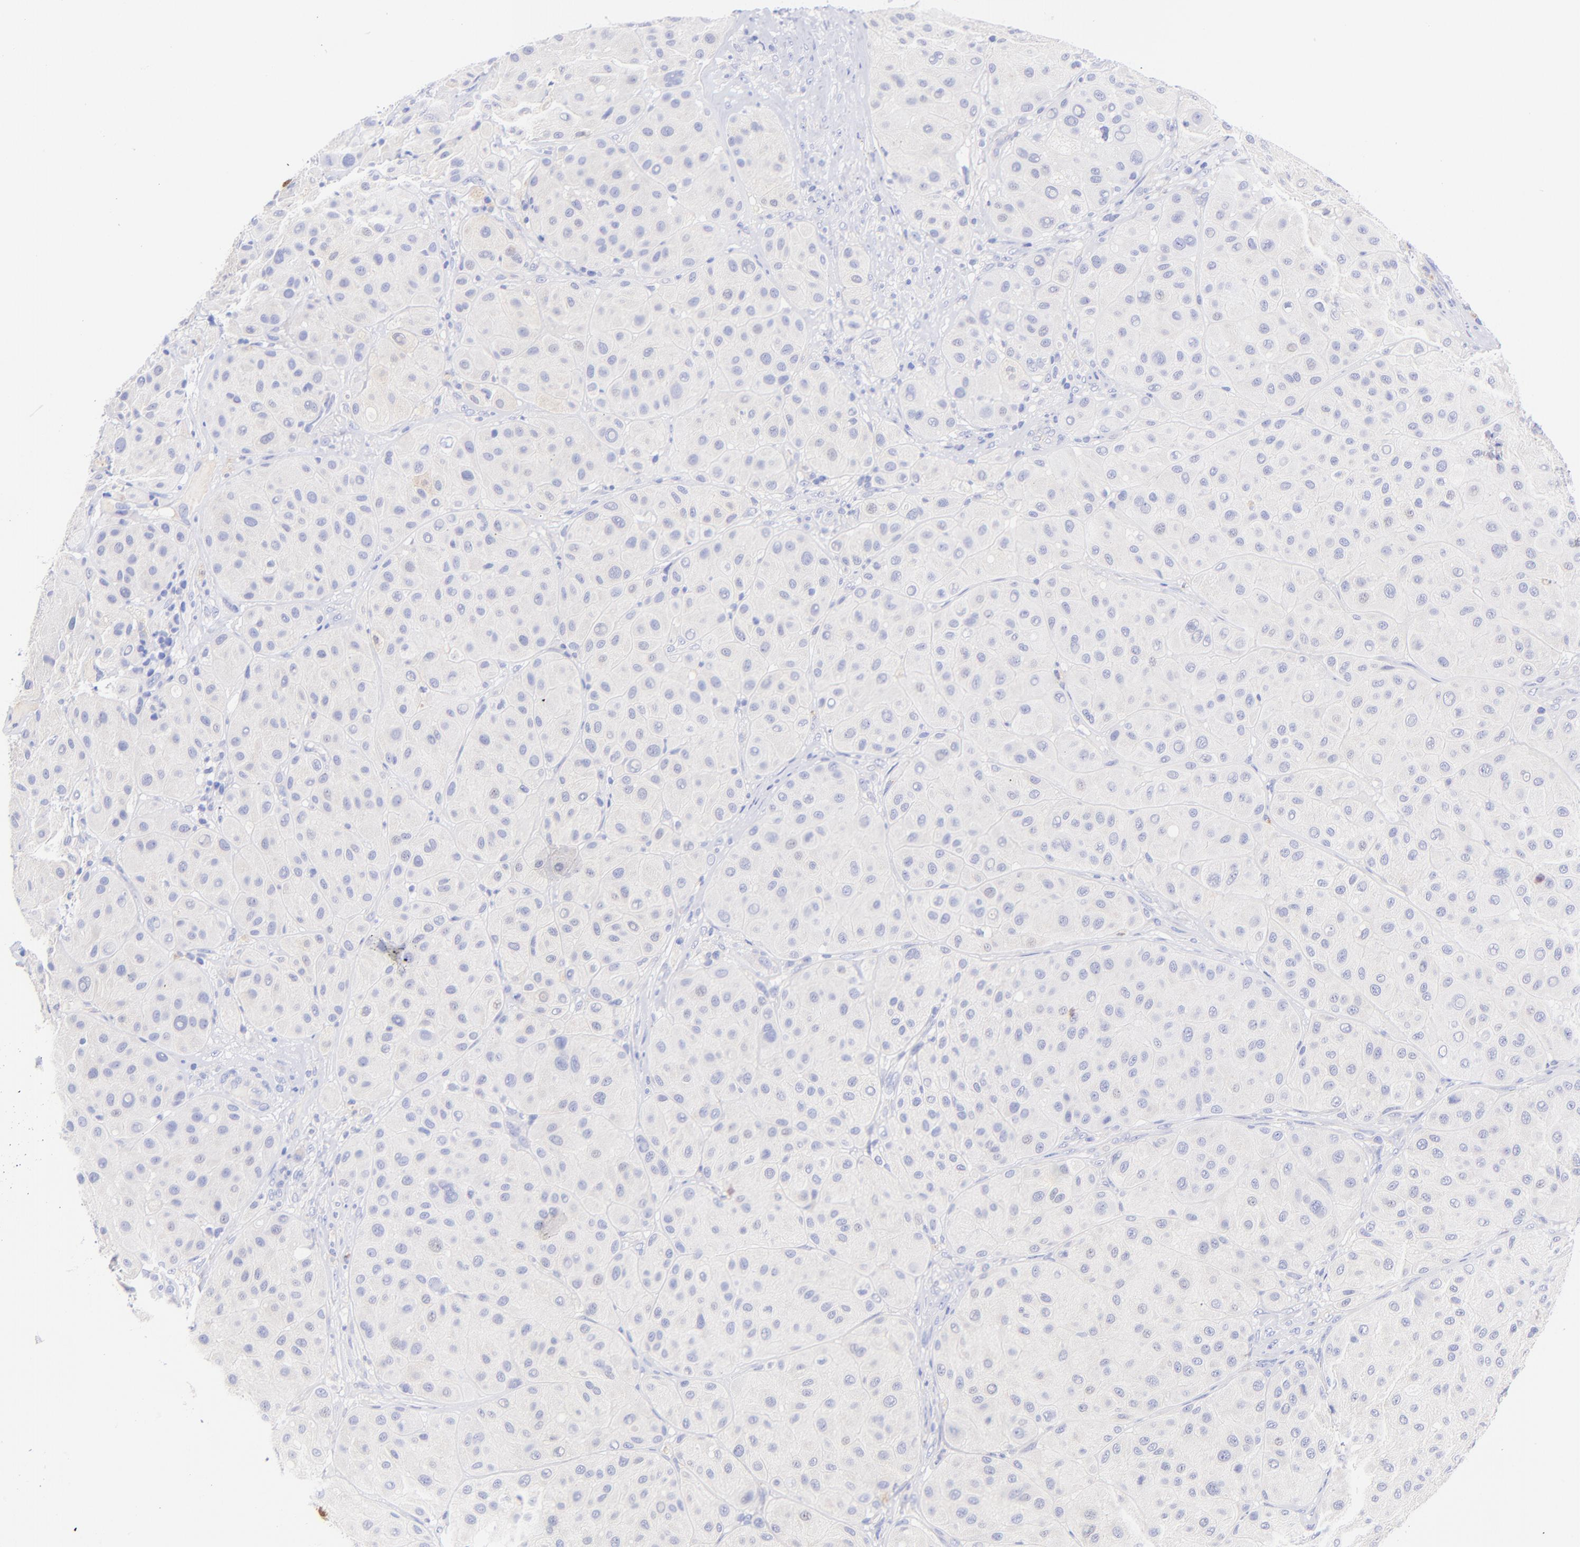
{"staining": {"intensity": "negative", "quantity": "none", "location": "none"}, "tissue": "melanoma", "cell_type": "Tumor cells", "image_type": "cancer", "snomed": [{"axis": "morphology", "description": "Normal tissue, NOS"}, {"axis": "morphology", "description": "Malignant melanoma, Metastatic site"}, {"axis": "topography", "description": "Skin"}], "caption": "Tumor cells show no significant protein expression in malignant melanoma (metastatic site).", "gene": "GPHN", "patient": {"sex": "male", "age": 41}}